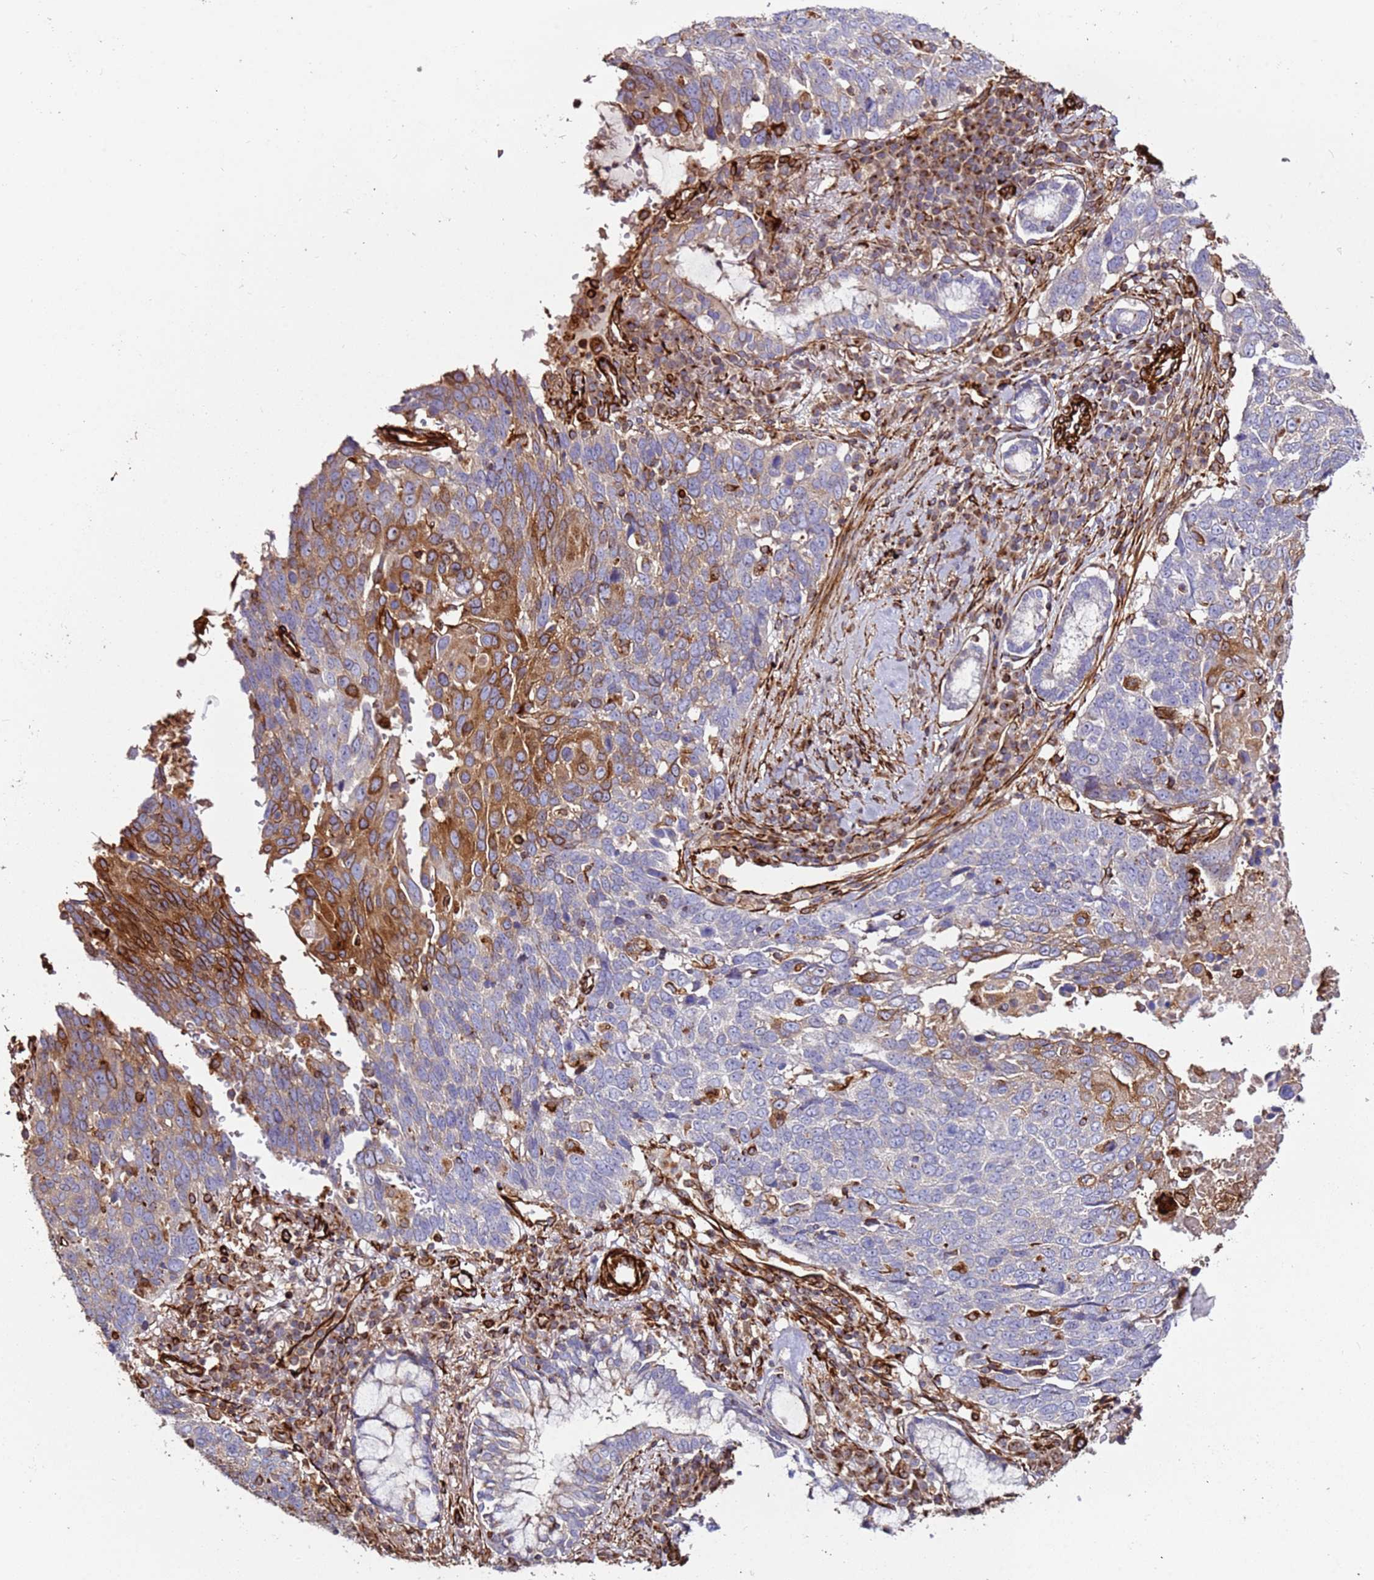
{"staining": {"intensity": "moderate", "quantity": "<25%", "location": "cytoplasmic/membranous"}, "tissue": "lung cancer", "cell_type": "Tumor cells", "image_type": "cancer", "snomed": [{"axis": "morphology", "description": "Squamous cell carcinoma, NOS"}, {"axis": "topography", "description": "Lung"}], "caption": "Protein staining displays moderate cytoplasmic/membranous staining in approximately <25% of tumor cells in squamous cell carcinoma (lung).", "gene": "MRGPRE", "patient": {"sex": "male", "age": 66}}